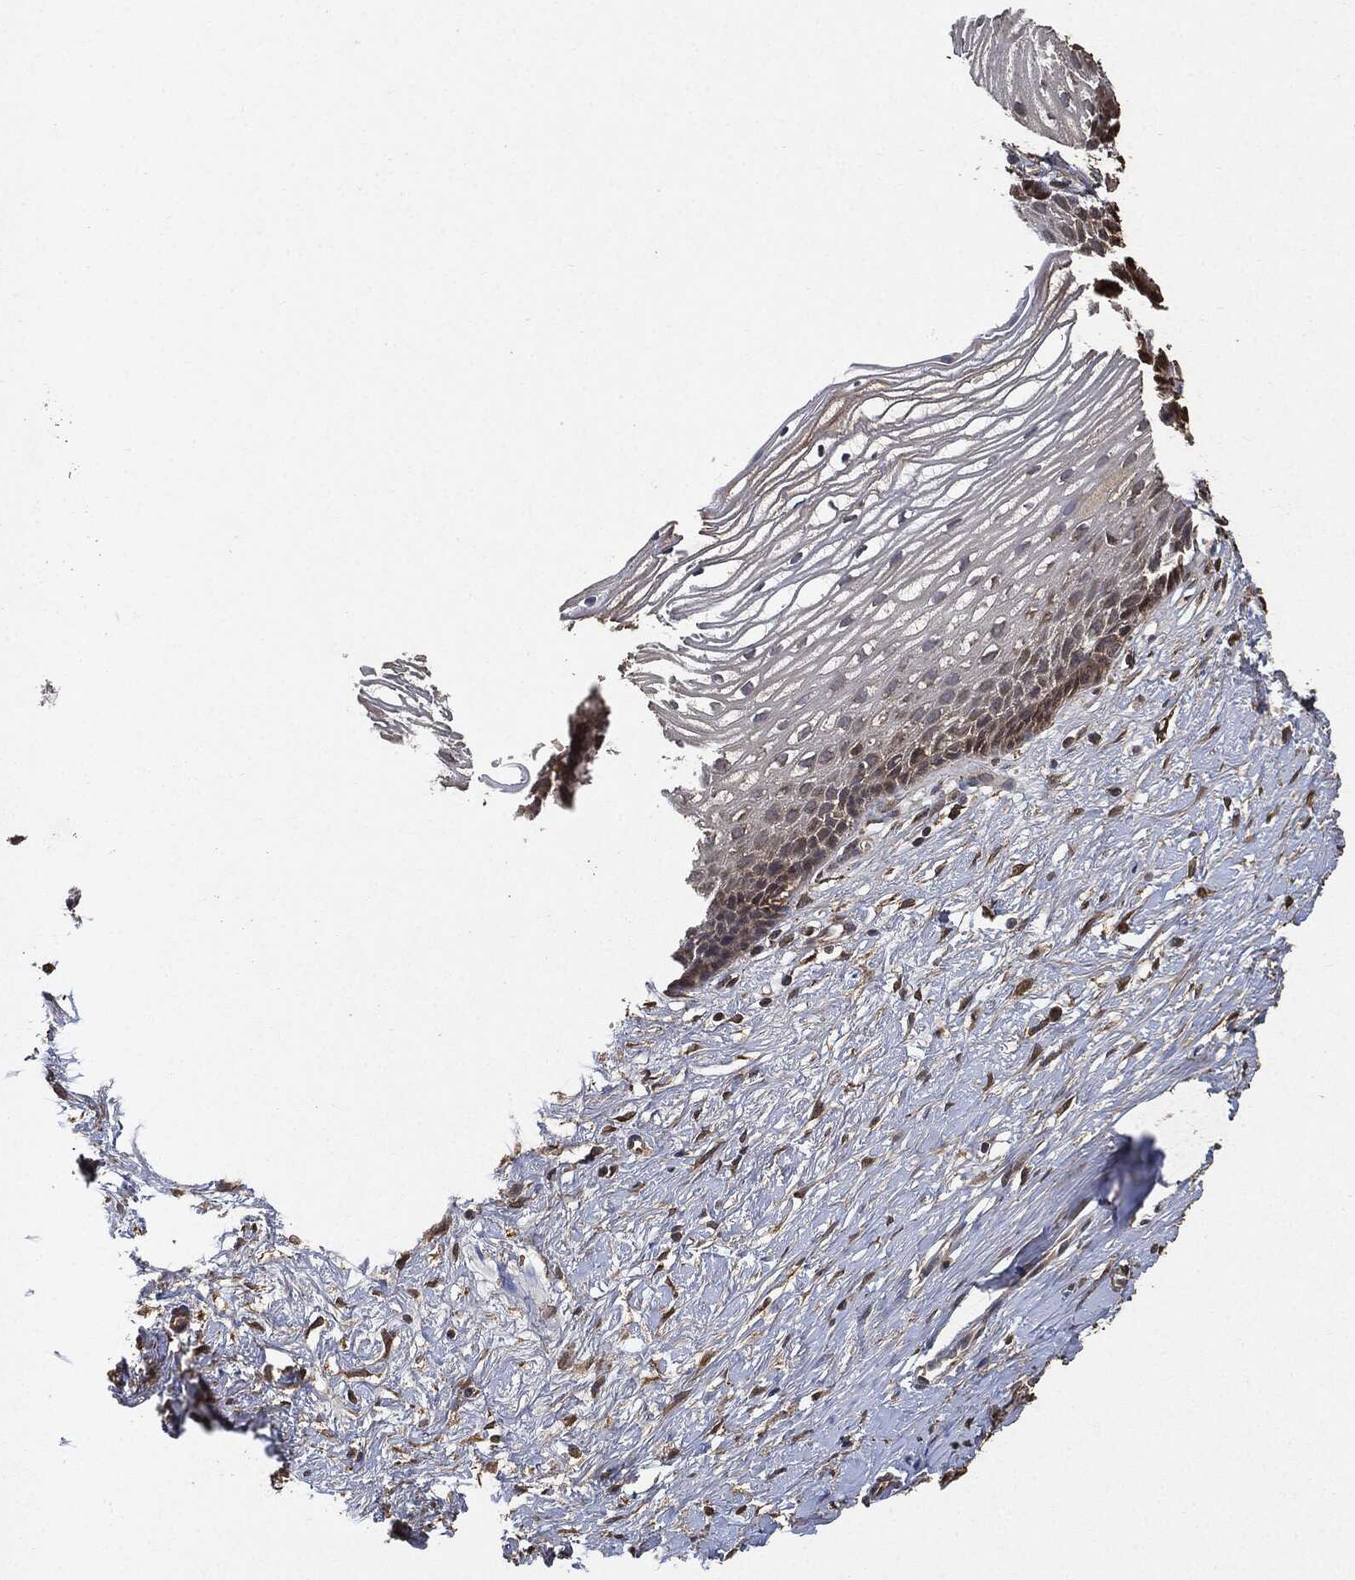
{"staining": {"intensity": "moderate", "quantity": "<25%", "location": "cytoplasmic/membranous"}, "tissue": "cervix", "cell_type": "Squamous epithelial cells", "image_type": "normal", "snomed": [{"axis": "morphology", "description": "Normal tissue, NOS"}, {"axis": "topography", "description": "Cervix"}], "caption": "A brown stain highlights moderate cytoplasmic/membranous expression of a protein in squamous epithelial cells of normal human cervix. (DAB (3,3'-diaminobenzidine) IHC with brightfield microscopy, high magnification).", "gene": "BRAF", "patient": {"sex": "female", "age": 40}}